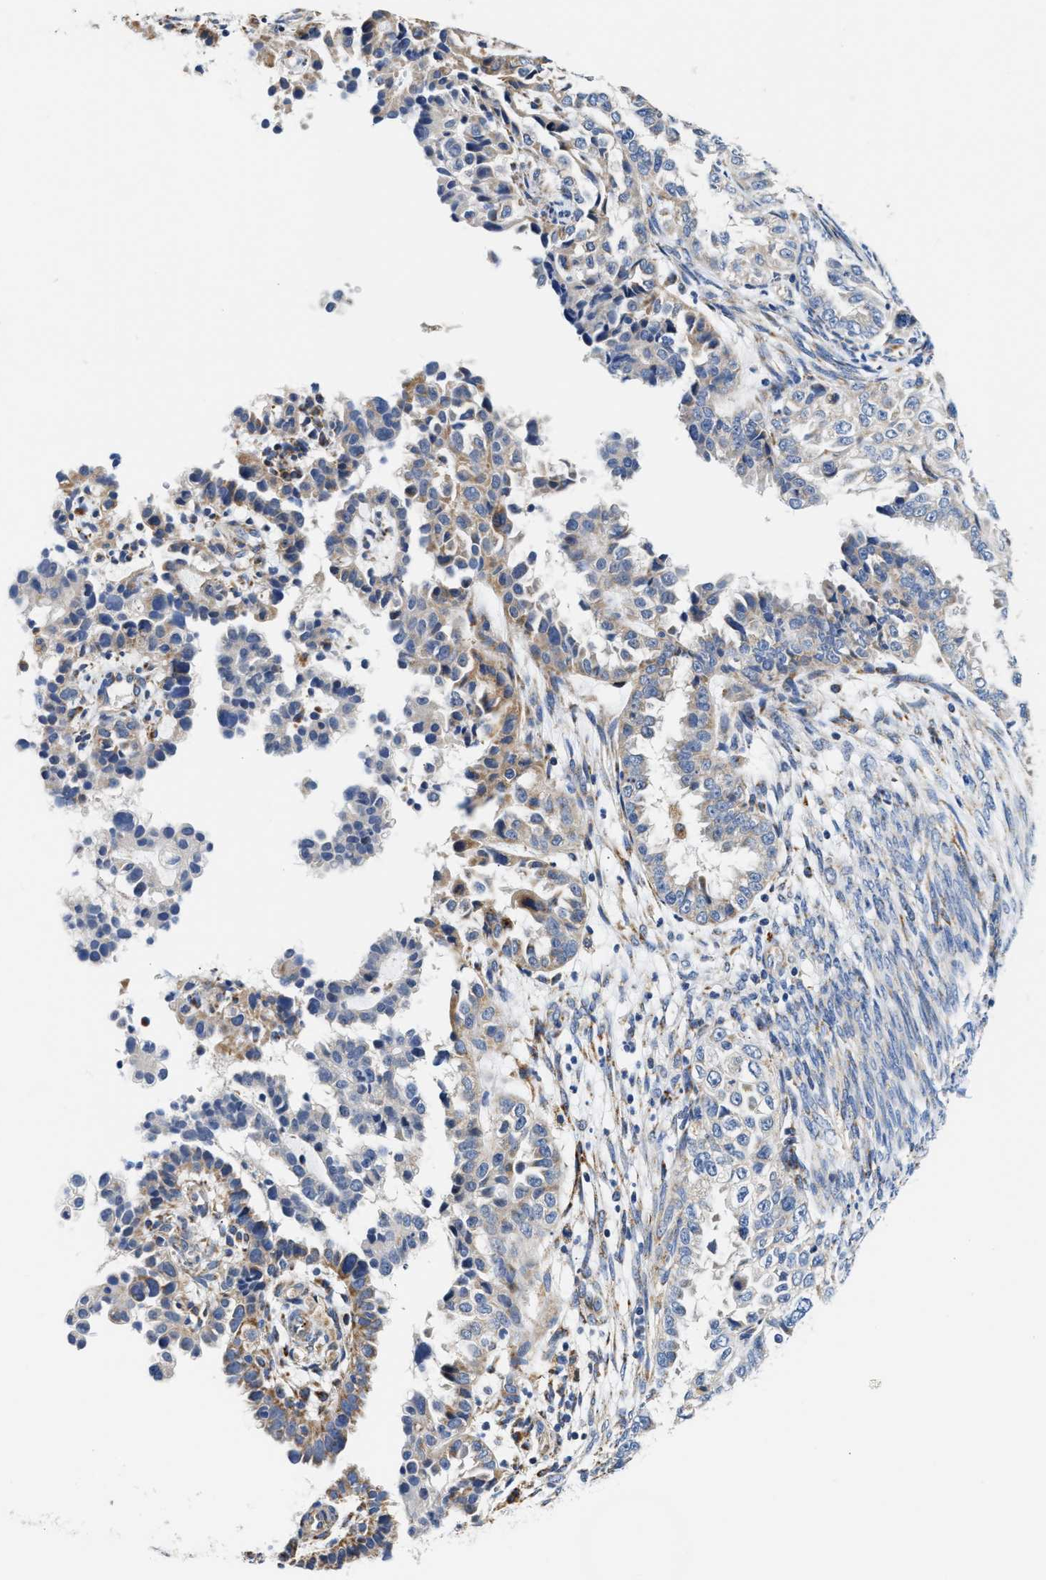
{"staining": {"intensity": "weak", "quantity": "25%-75%", "location": "cytoplasmic/membranous"}, "tissue": "endometrial cancer", "cell_type": "Tumor cells", "image_type": "cancer", "snomed": [{"axis": "morphology", "description": "Adenocarcinoma, NOS"}, {"axis": "topography", "description": "Endometrium"}], "caption": "Protein staining of adenocarcinoma (endometrial) tissue exhibits weak cytoplasmic/membranous positivity in about 25%-75% of tumor cells.", "gene": "ACADVL", "patient": {"sex": "female", "age": 85}}